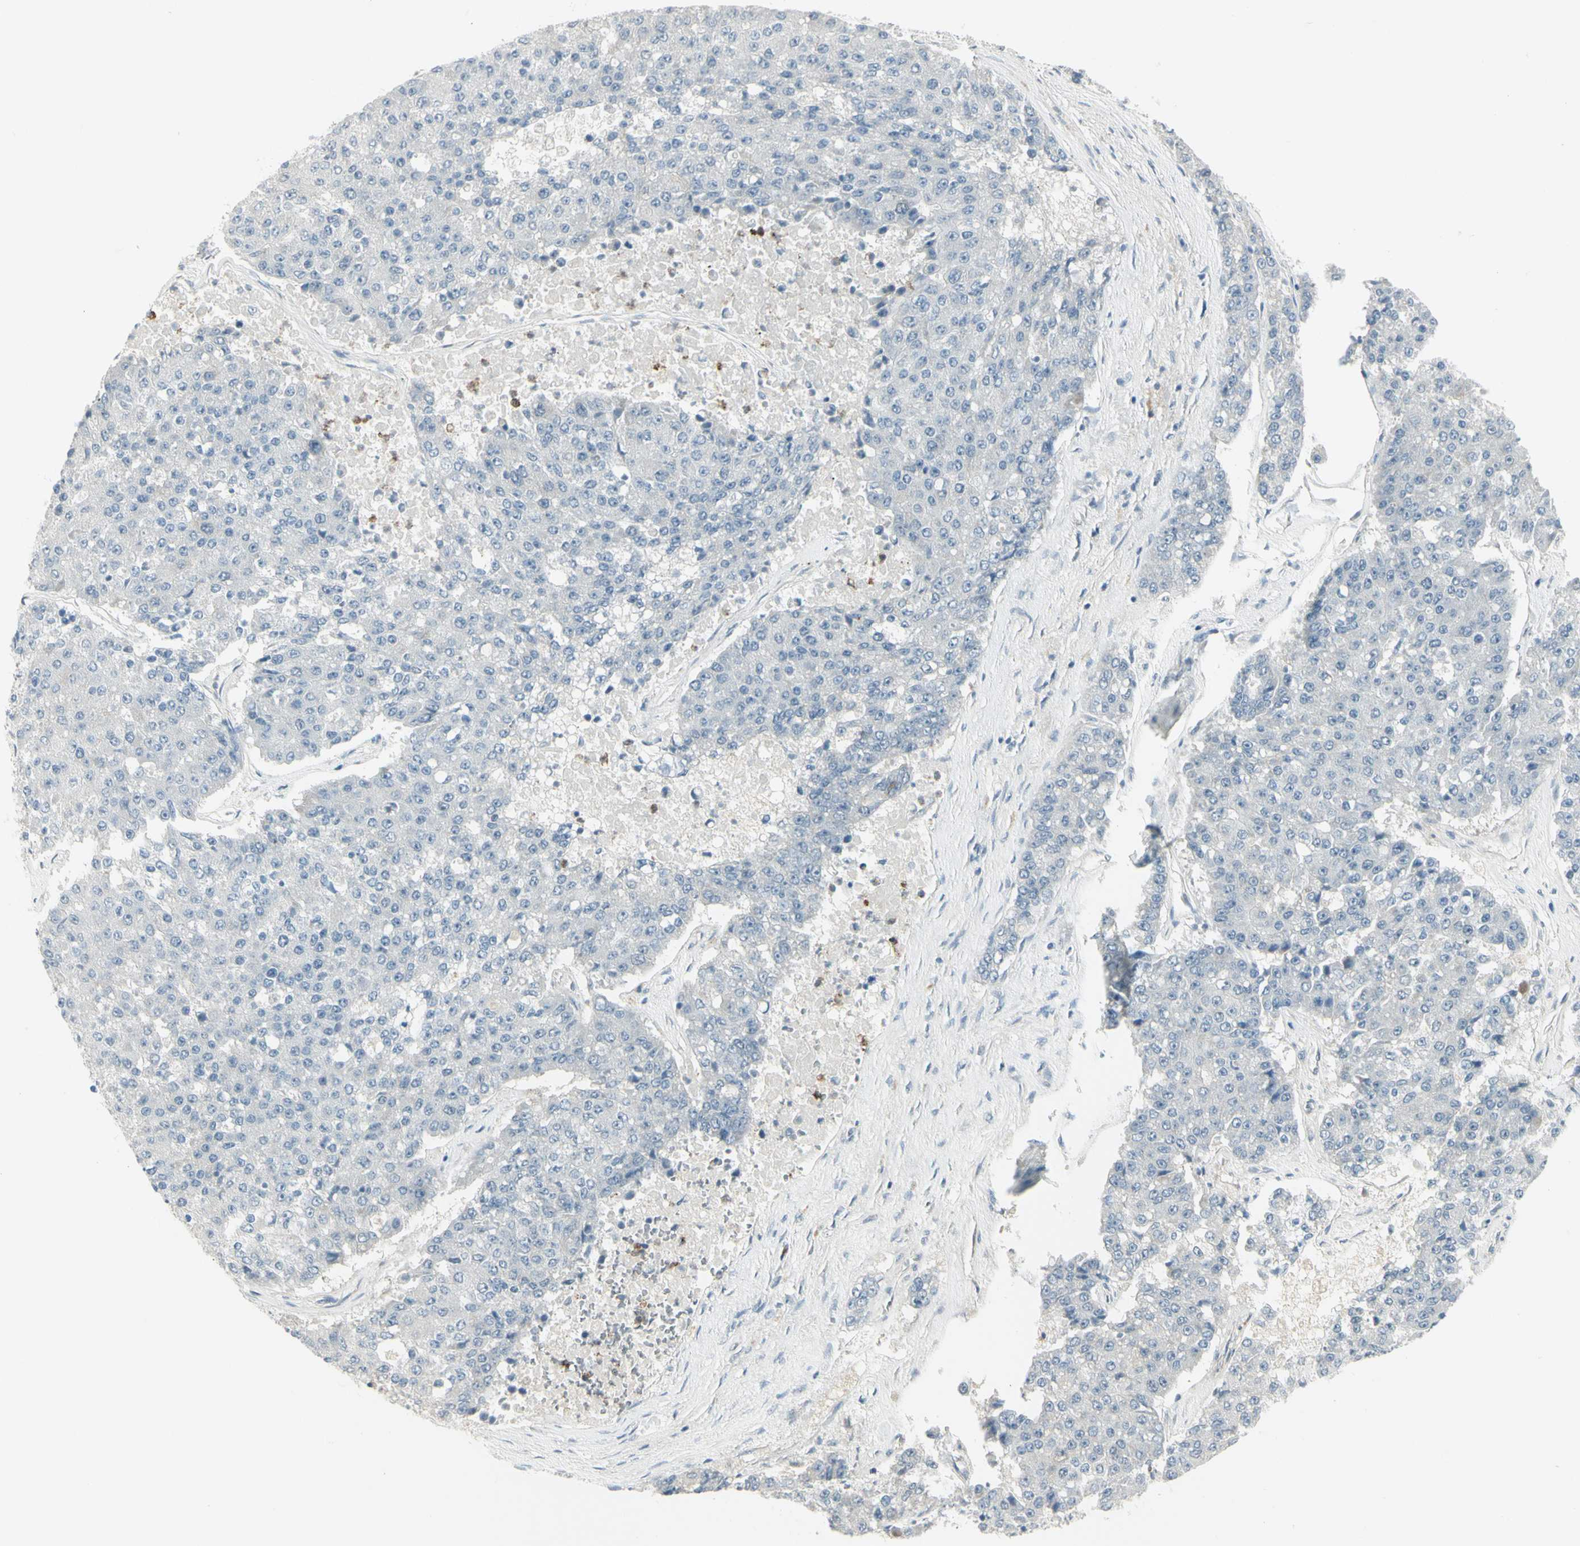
{"staining": {"intensity": "negative", "quantity": "none", "location": "none"}, "tissue": "pancreatic cancer", "cell_type": "Tumor cells", "image_type": "cancer", "snomed": [{"axis": "morphology", "description": "Adenocarcinoma, NOS"}, {"axis": "topography", "description": "Pancreas"}], "caption": "High power microscopy histopathology image of an IHC histopathology image of pancreatic adenocarcinoma, revealing no significant expression in tumor cells.", "gene": "CCNB2", "patient": {"sex": "male", "age": 50}}